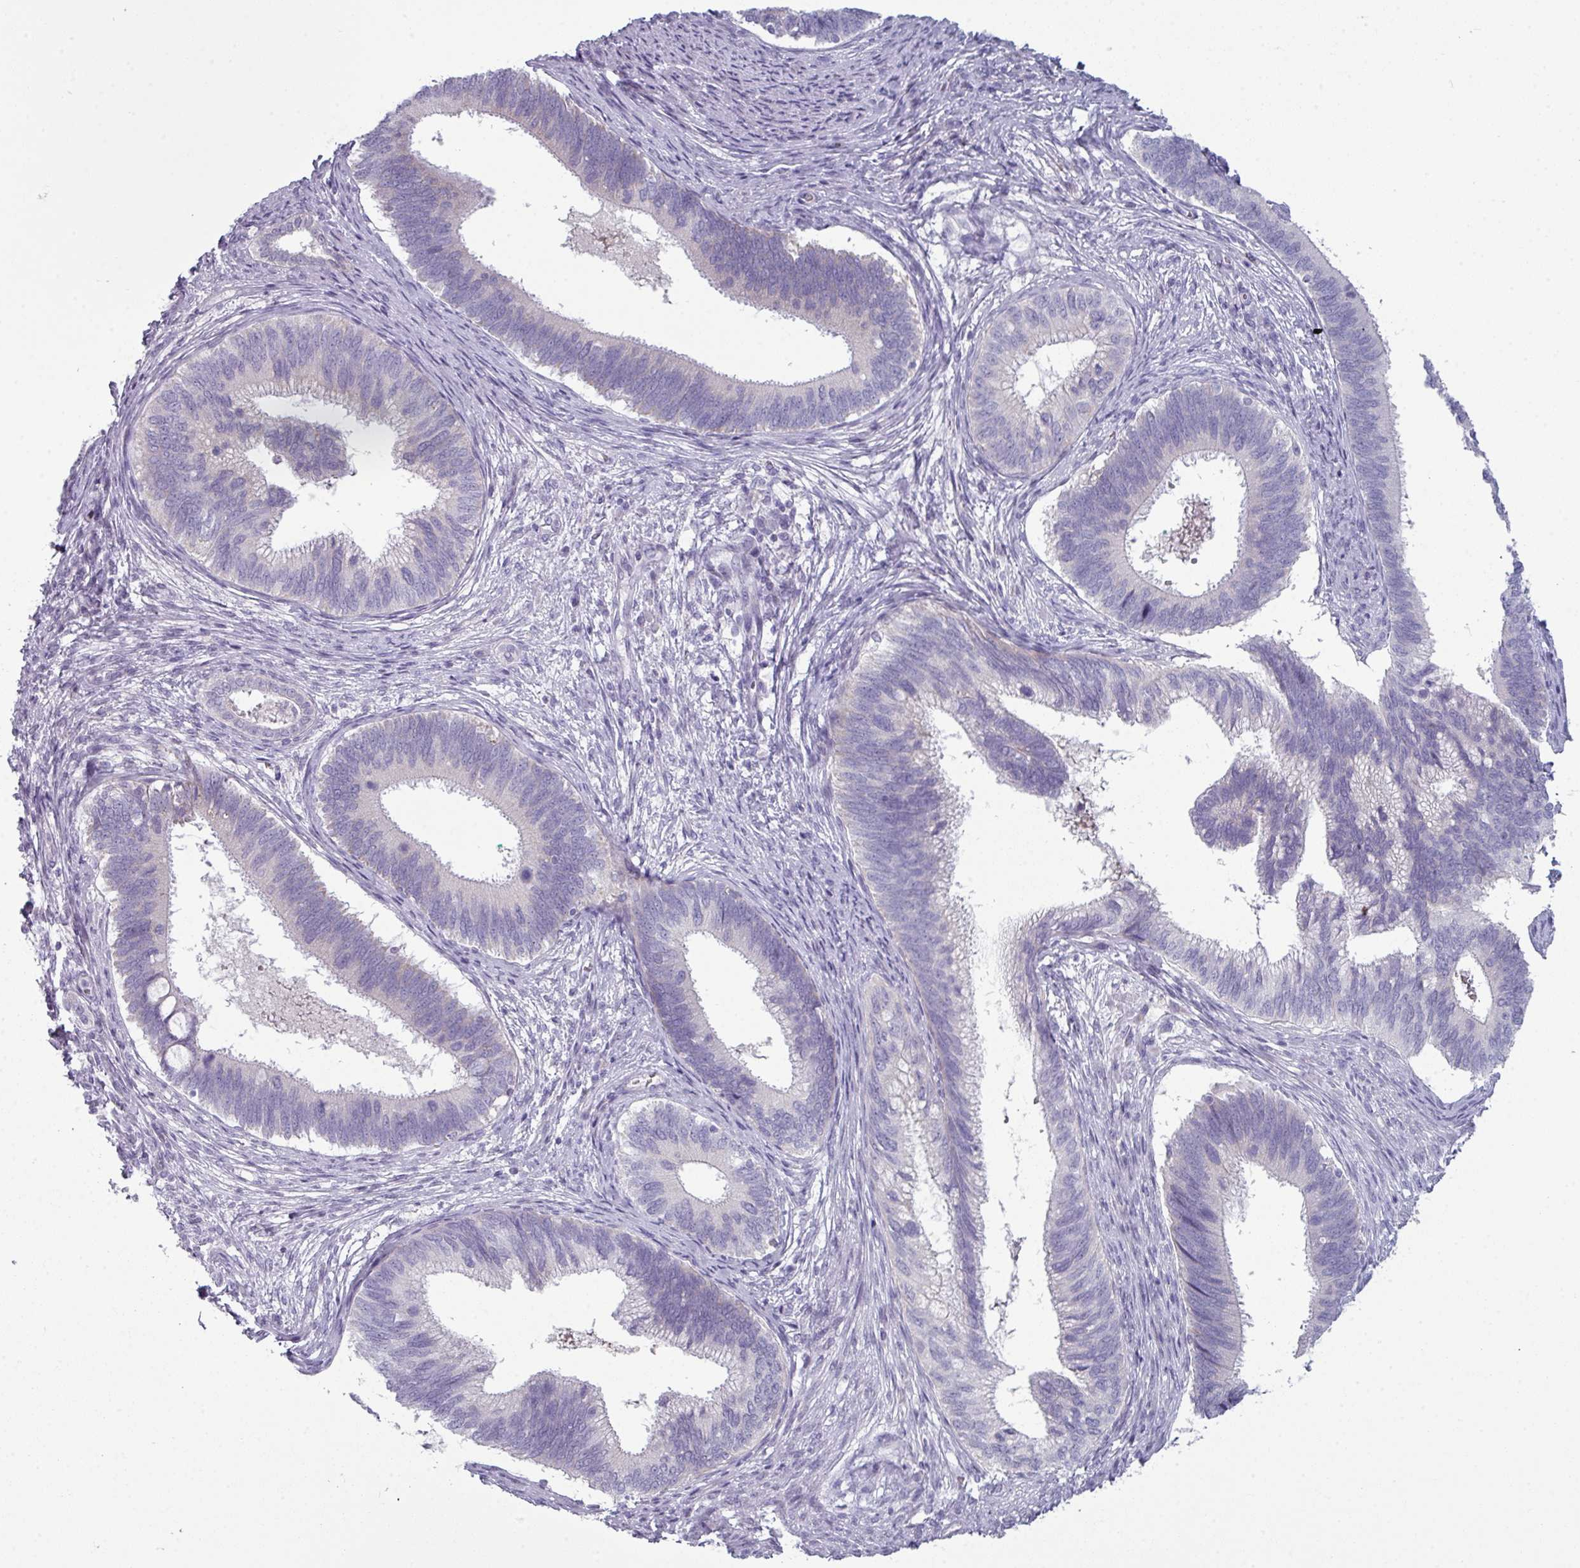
{"staining": {"intensity": "negative", "quantity": "none", "location": "none"}, "tissue": "cervical cancer", "cell_type": "Tumor cells", "image_type": "cancer", "snomed": [{"axis": "morphology", "description": "Adenocarcinoma, NOS"}, {"axis": "topography", "description": "Cervix"}], "caption": "A histopathology image of cervical adenocarcinoma stained for a protein shows no brown staining in tumor cells.", "gene": "ZNF615", "patient": {"sex": "female", "age": 42}}